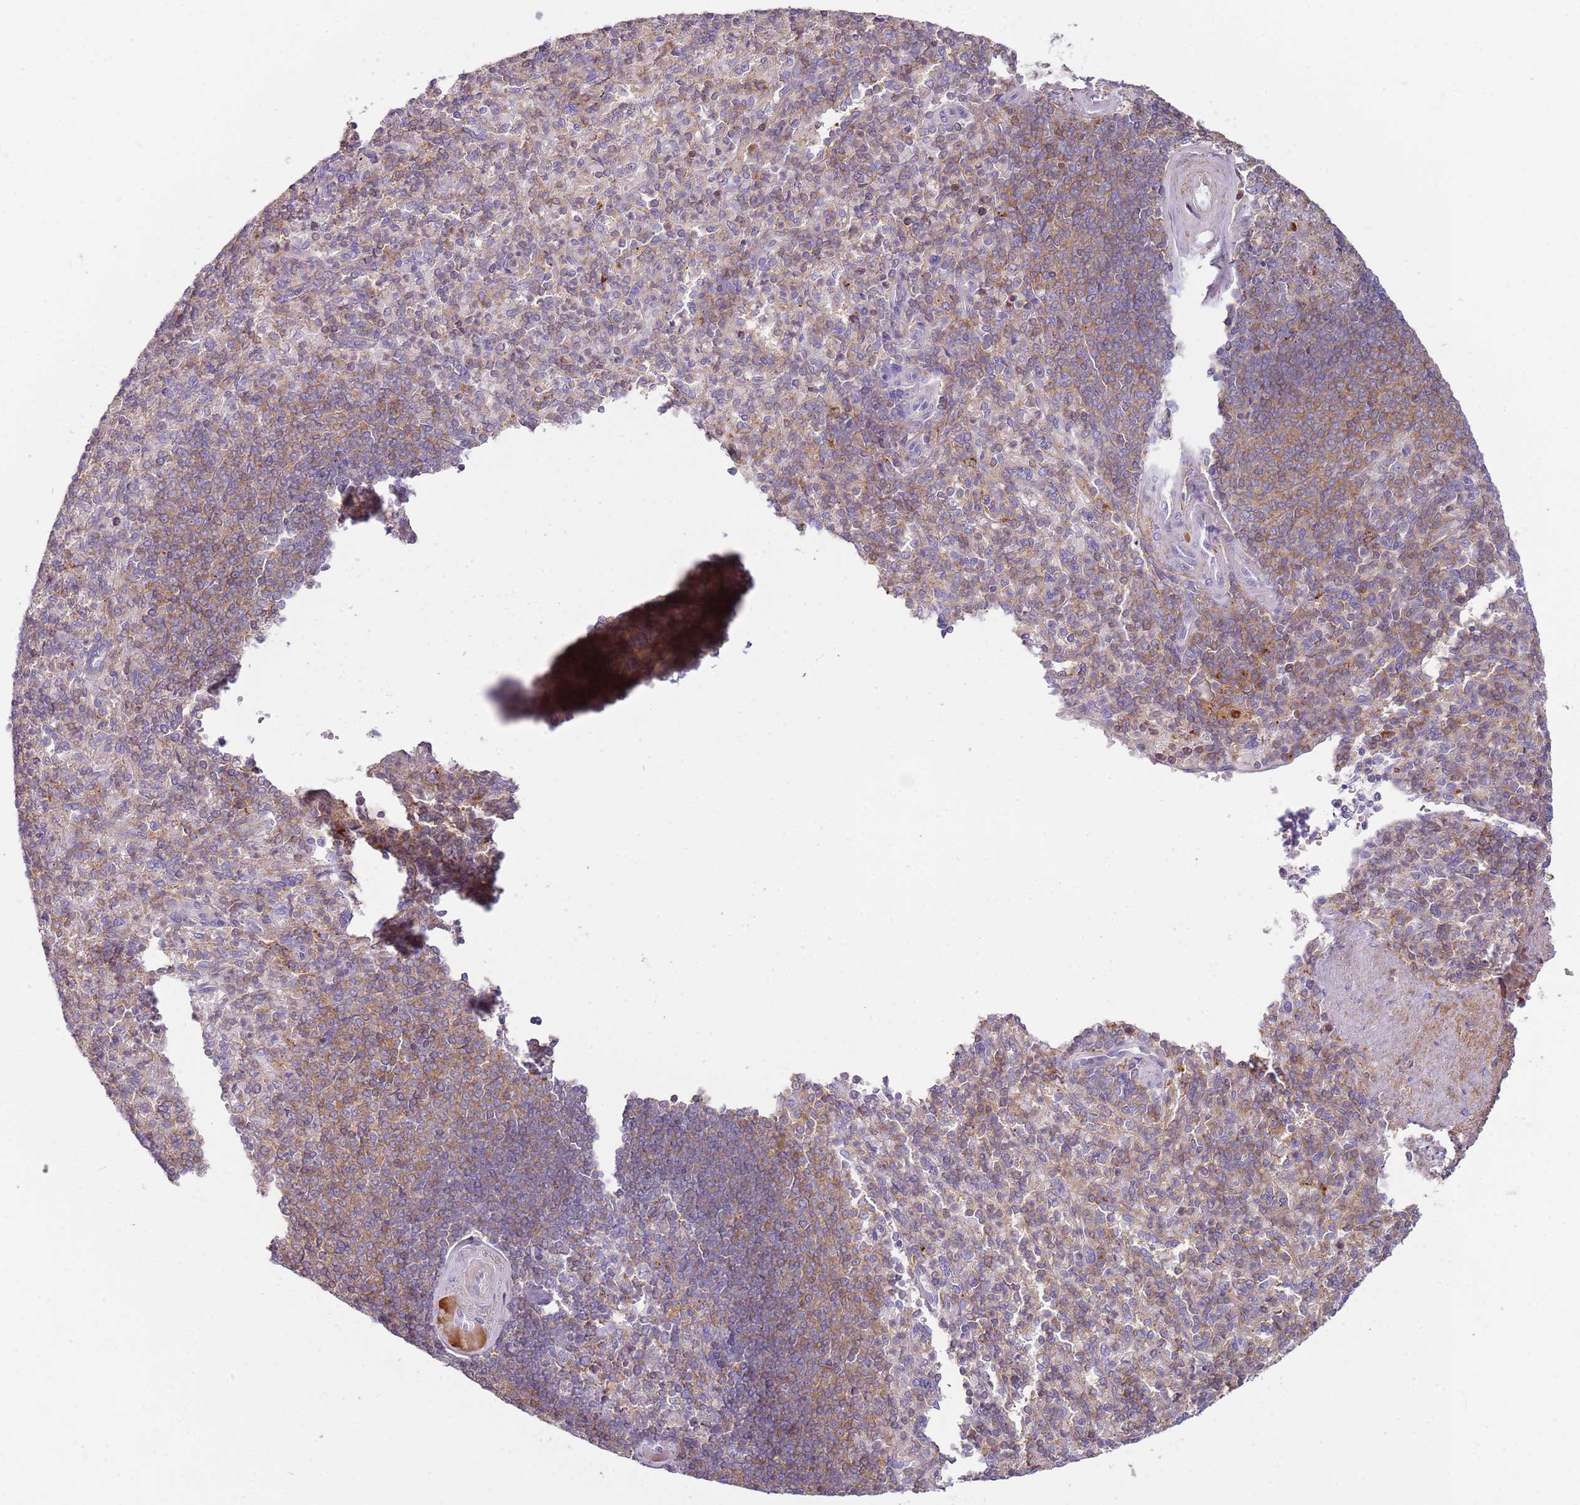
{"staining": {"intensity": "weak", "quantity": "25%-75%", "location": "cytoplasmic/membranous"}, "tissue": "spleen", "cell_type": "Cells in red pulp", "image_type": "normal", "snomed": [{"axis": "morphology", "description": "Normal tissue, NOS"}, {"axis": "topography", "description": "Spleen"}], "caption": "Spleen stained for a protein exhibits weak cytoplasmic/membranous positivity in cells in red pulp. Using DAB (3,3'-diaminobenzidine) (brown) and hematoxylin (blue) stains, captured at high magnification using brightfield microscopy.", "gene": "FPR1", "patient": {"sex": "male", "age": 82}}